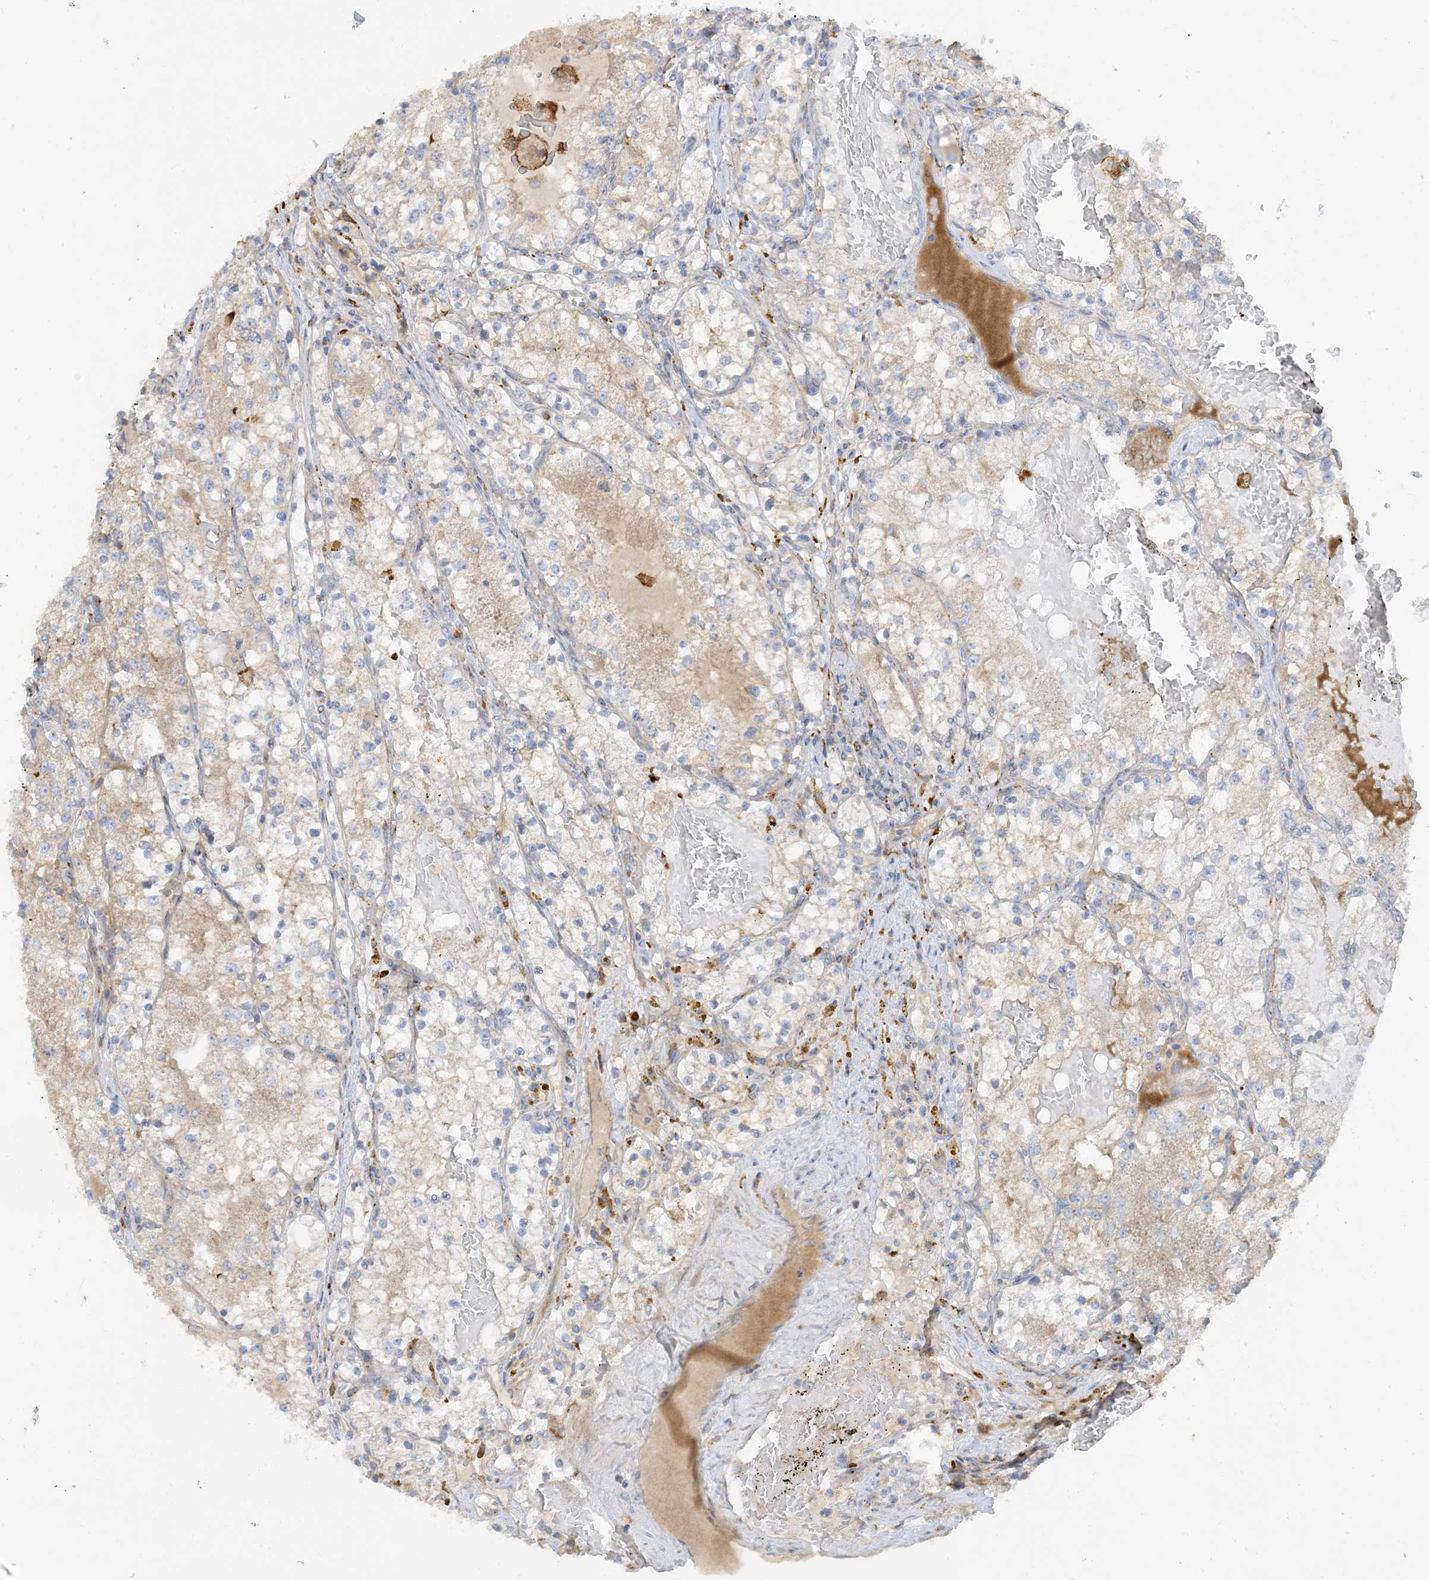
{"staining": {"intensity": "weak", "quantity": "<25%", "location": "cytoplasmic/membranous"}, "tissue": "renal cancer", "cell_type": "Tumor cells", "image_type": "cancer", "snomed": [{"axis": "morphology", "description": "Normal tissue, NOS"}, {"axis": "morphology", "description": "Adenocarcinoma, NOS"}, {"axis": "topography", "description": "Kidney"}], "caption": "The IHC histopathology image has no significant staining in tumor cells of renal cancer (adenocarcinoma) tissue.", "gene": "PEAR1", "patient": {"sex": "male", "age": 68}}